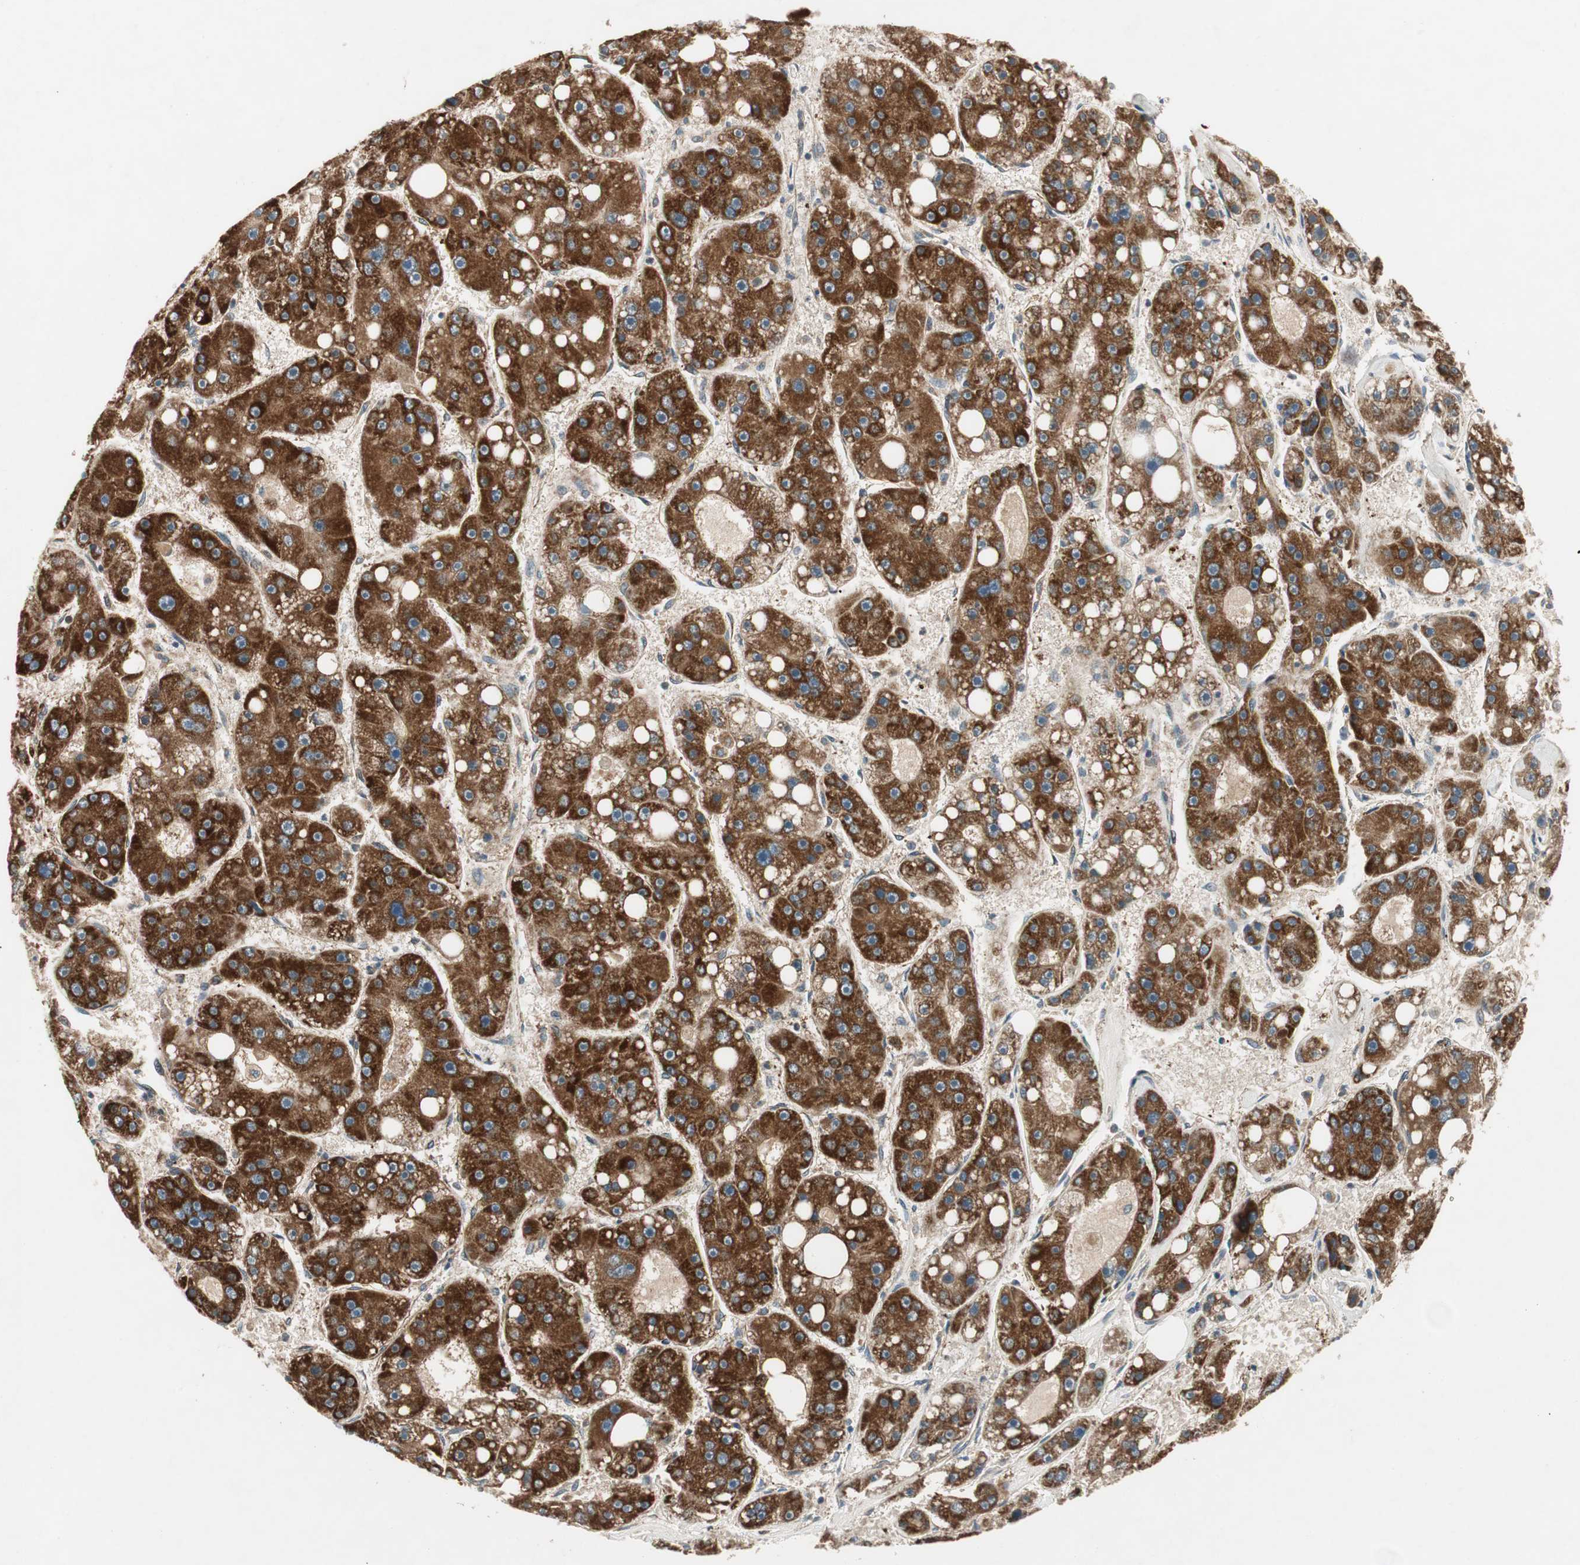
{"staining": {"intensity": "strong", "quantity": ">75%", "location": "cytoplasmic/membranous"}, "tissue": "liver cancer", "cell_type": "Tumor cells", "image_type": "cancer", "snomed": [{"axis": "morphology", "description": "Carcinoma, Hepatocellular, NOS"}, {"axis": "topography", "description": "Liver"}], "caption": "DAB (3,3'-diaminobenzidine) immunohistochemical staining of human liver cancer displays strong cytoplasmic/membranous protein staining in approximately >75% of tumor cells.", "gene": "AKAP1", "patient": {"sex": "female", "age": 61}}